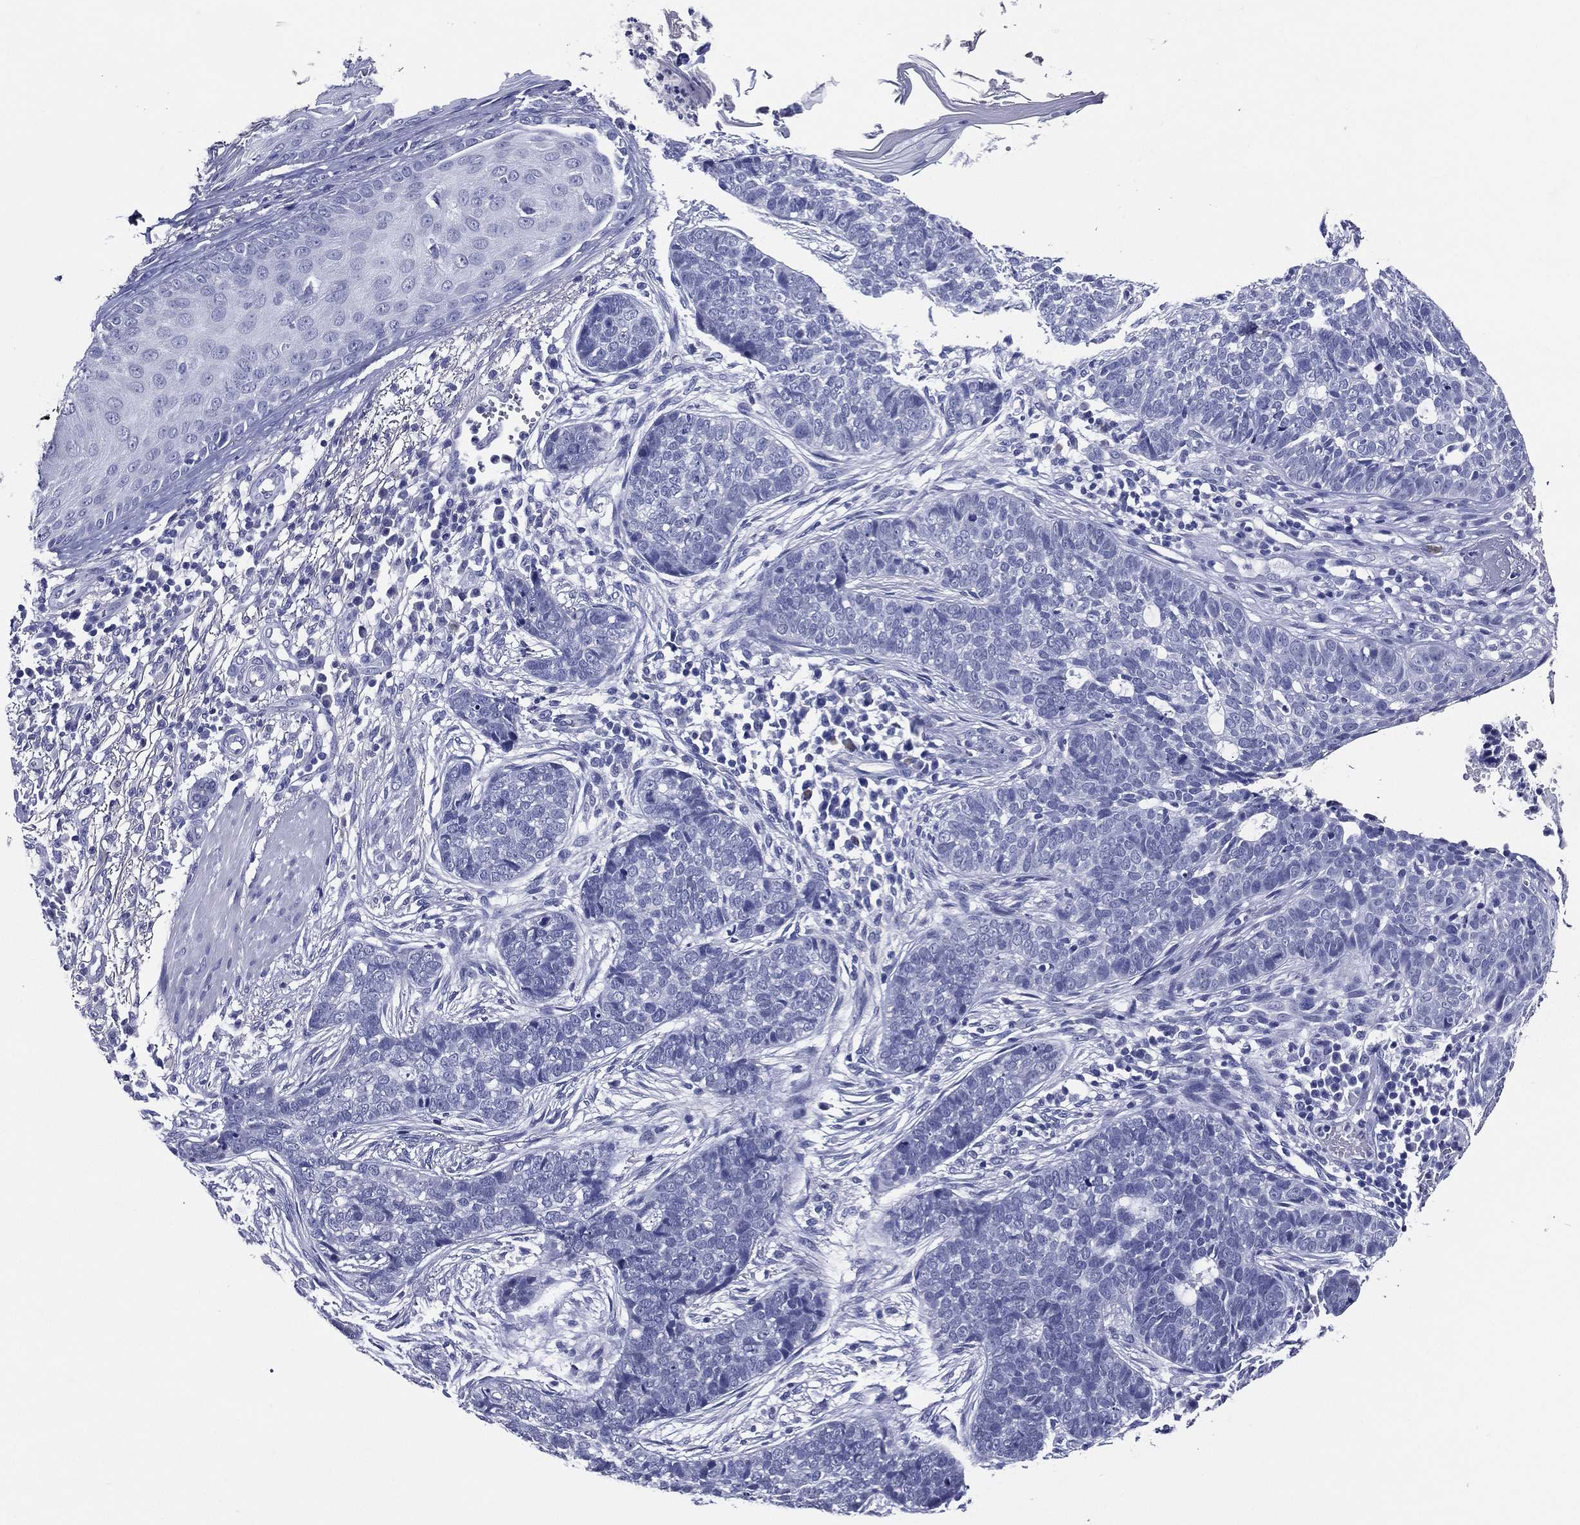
{"staining": {"intensity": "negative", "quantity": "none", "location": "none"}, "tissue": "skin cancer", "cell_type": "Tumor cells", "image_type": "cancer", "snomed": [{"axis": "morphology", "description": "Squamous cell carcinoma, NOS"}, {"axis": "topography", "description": "Skin"}], "caption": "Tumor cells show no significant positivity in skin cancer.", "gene": "ACE2", "patient": {"sex": "male", "age": 88}}